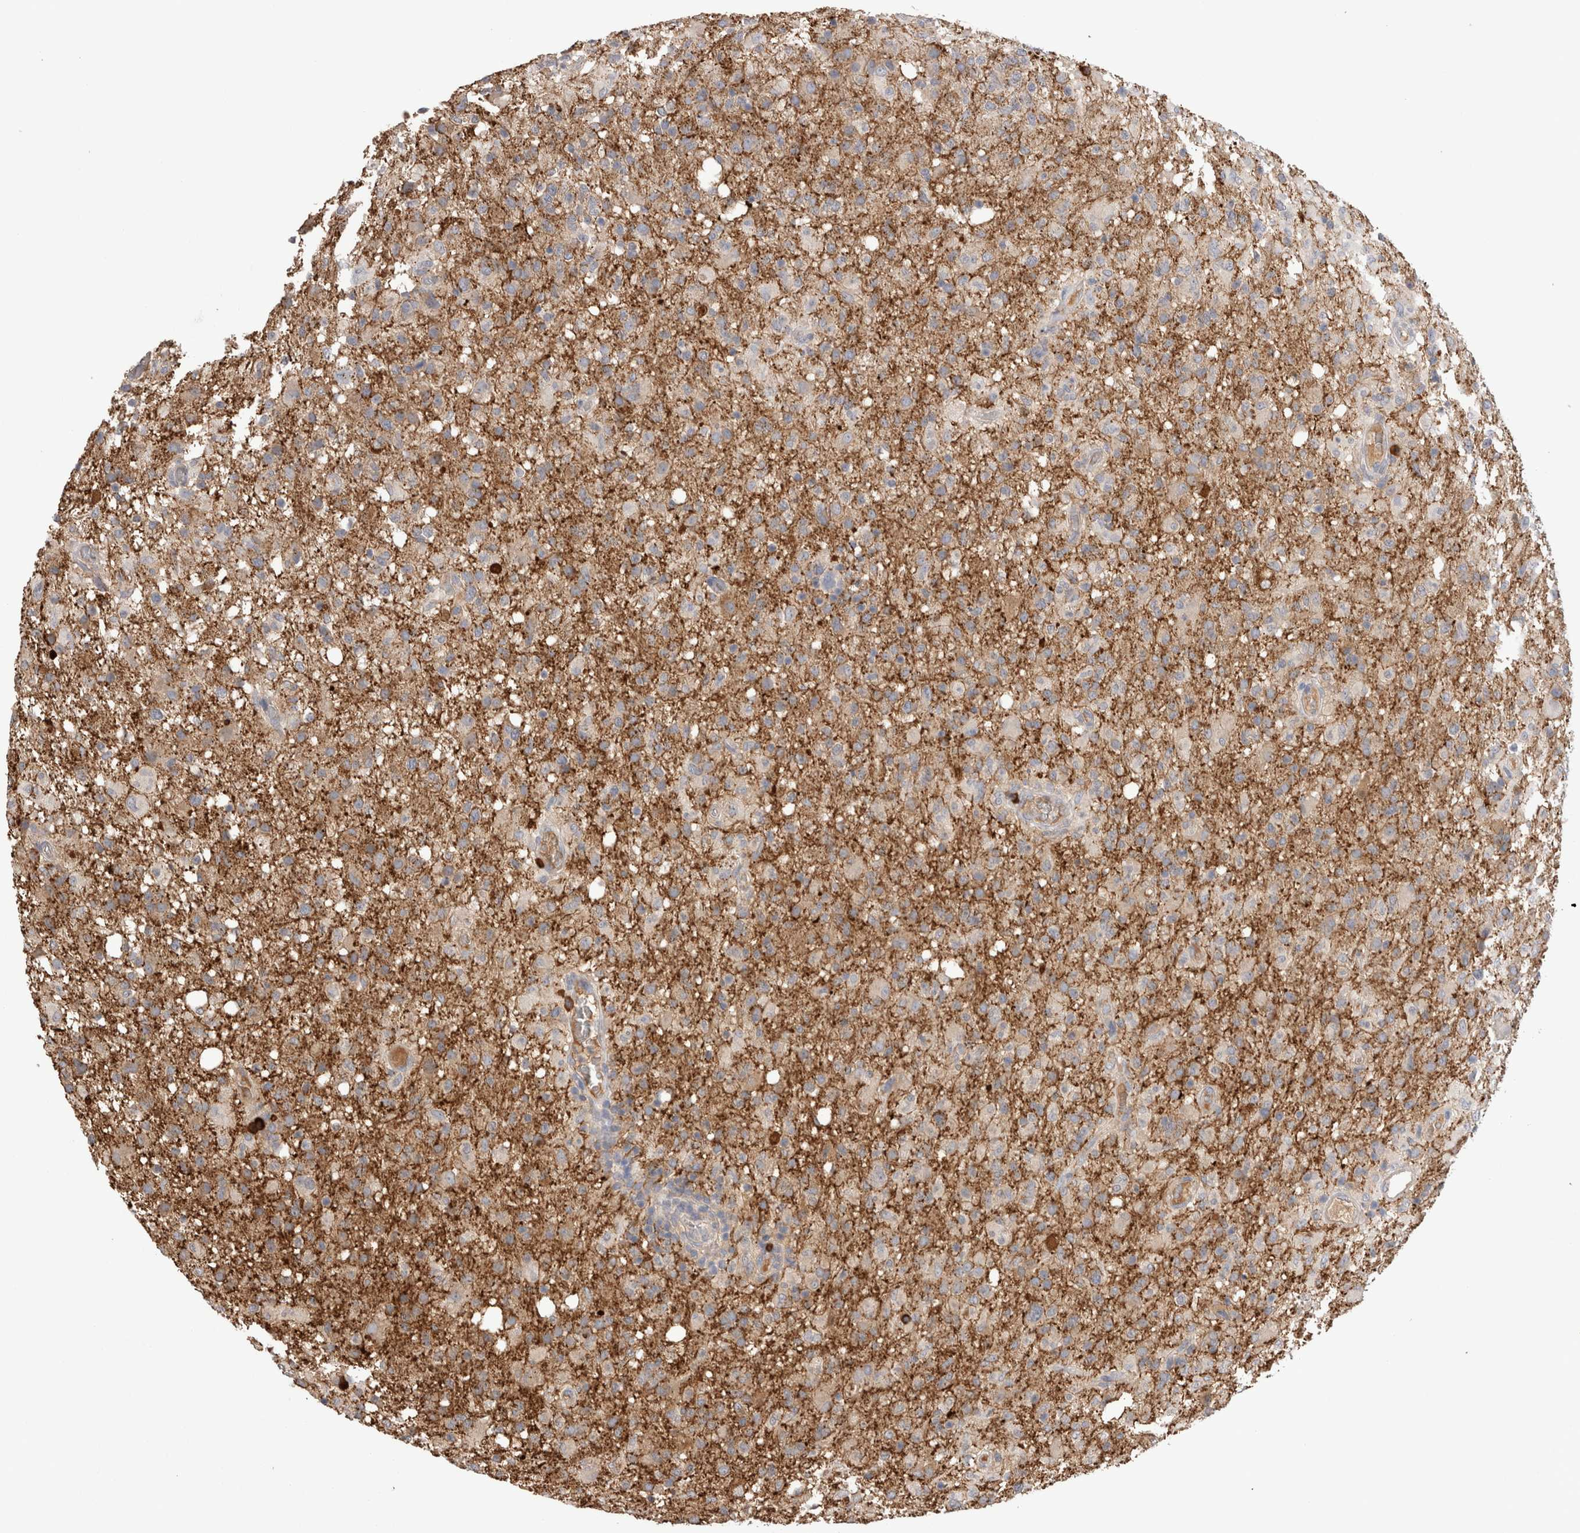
{"staining": {"intensity": "weak", "quantity": "25%-75%", "location": "cytoplasmic/membranous"}, "tissue": "glioma", "cell_type": "Tumor cells", "image_type": "cancer", "snomed": [{"axis": "morphology", "description": "Glioma, malignant, High grade"}, {"axis": "topography", "description": "Brain"}], "caption": "DAB immunohistochemical staining of malignant glioma (high-grade) displays weak cytoplasmic/membranous protein expression in about 25%-75% of tumor cells.", "gene": "PPP3CC", "patient": {"sex": "female", "age": 57}}